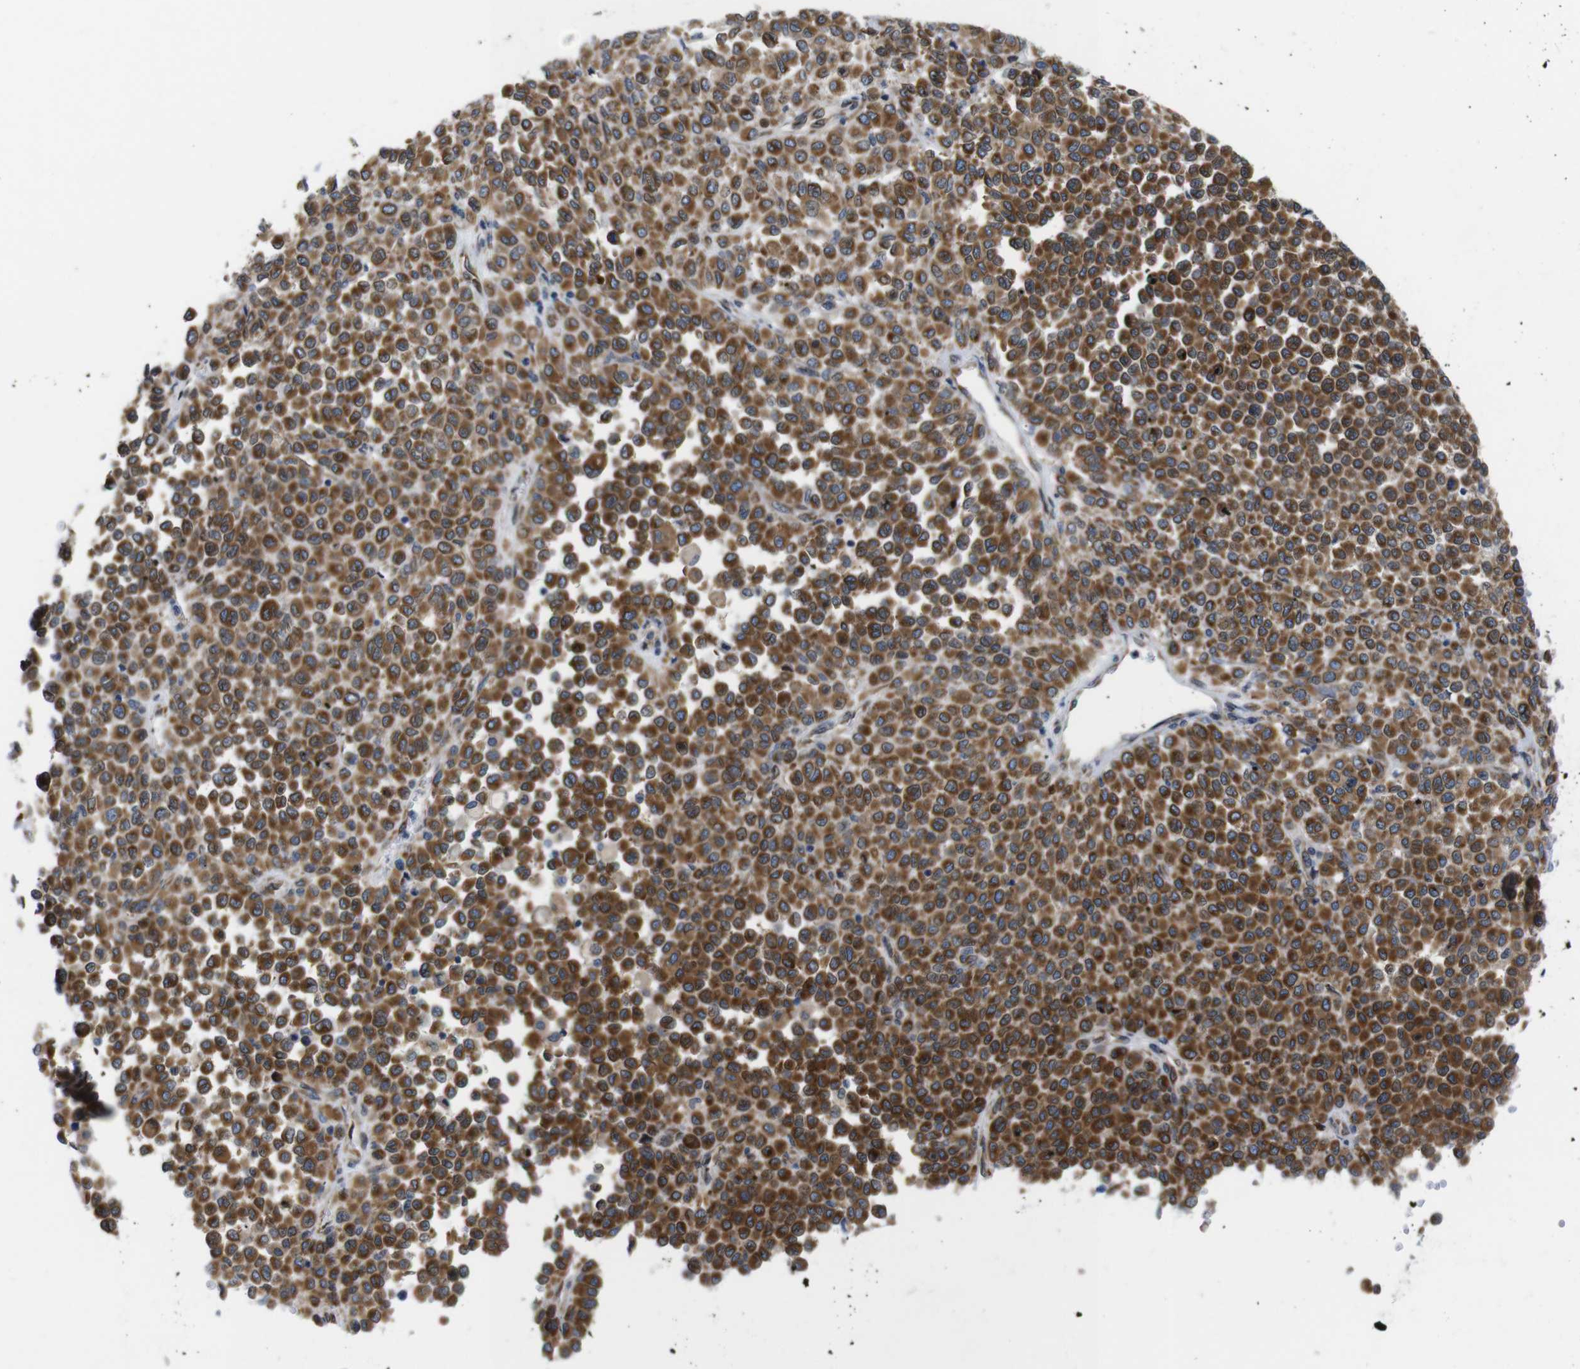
{"staining": {"intensity": "moderate", "quantity": ">75%", "location": "cytoplasmic/membranous"}, "tissue": "melanoma", "cell_type": "Tumor cells", "image_type": "cancer", "snomed": [{"axis": "morphology", "description": "Malignant melanoma, Metastatic site"}, {"axis": "topography", "description": "Pancreas"}], "caption": "A medium amount of moderate cytoplasmic/membranous staining is identified in about >75% of tumor cells in melanoma tissue.", "gene": "HACD3", "patient": {"sex": "female", "age": 30}}